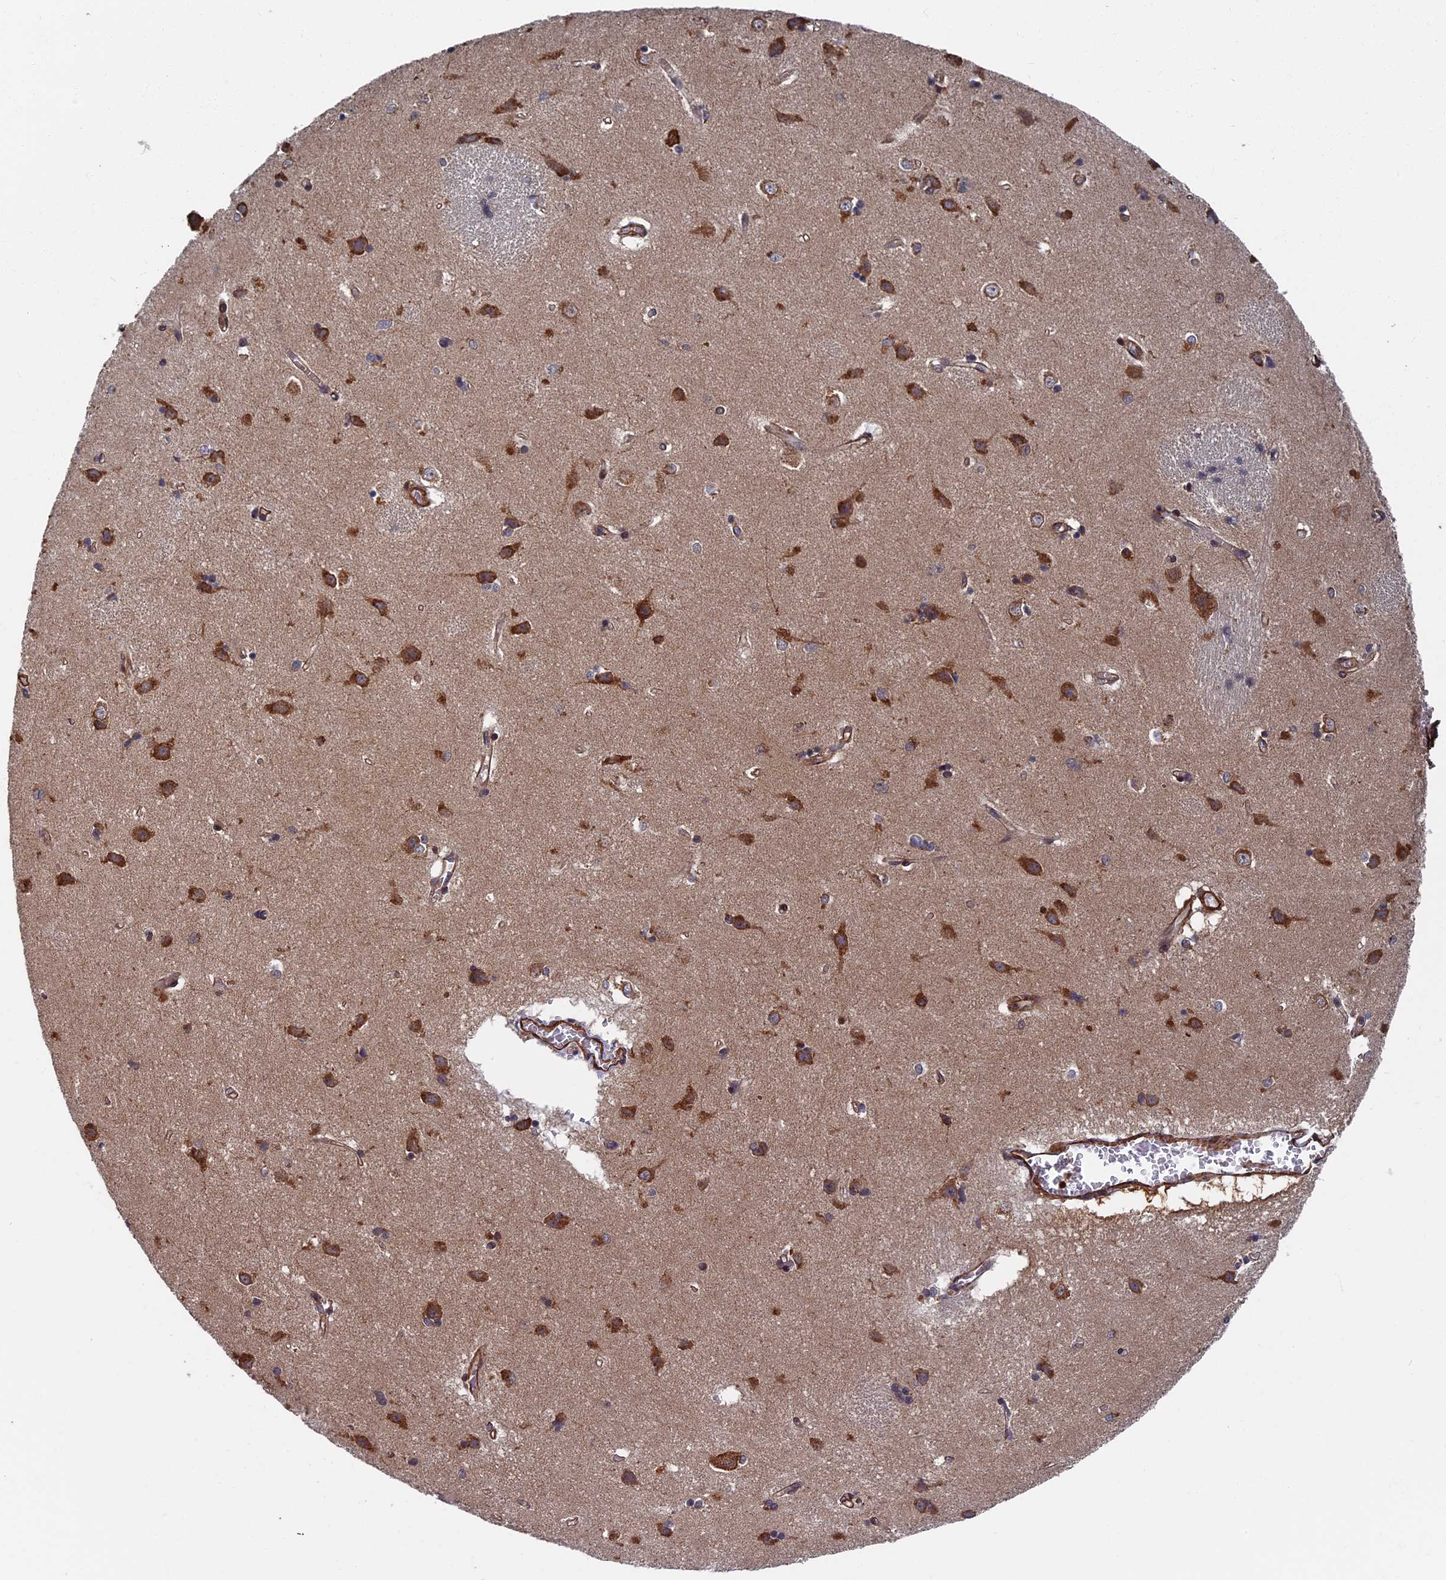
{"staining": {"intensity": "moderate", "quantity": "<25%", "location": "cytoplasmic/membranous"}, "tissue": "caudate", "cell_type": "Glial cells", "image_type": "normal", "snomed": [{"axis": "morphology", "description": "Normal tissue, NOS"}, {"axis": "topography", "description": "Lateral ventricle wall"}], "caption": "DAB (3,3'-diaminobenzidine) immunohistochemical staining of unremarkable human caudate demonstrates moderate cytoplasmic/membranous protein staining in about <25% of glial cells. Immunohistochemistry (ihc) stains the protein in brown and the nuclei are stained blue.", "gene": "CTDP1", "patient": {"sex": "male", "age": 37}}